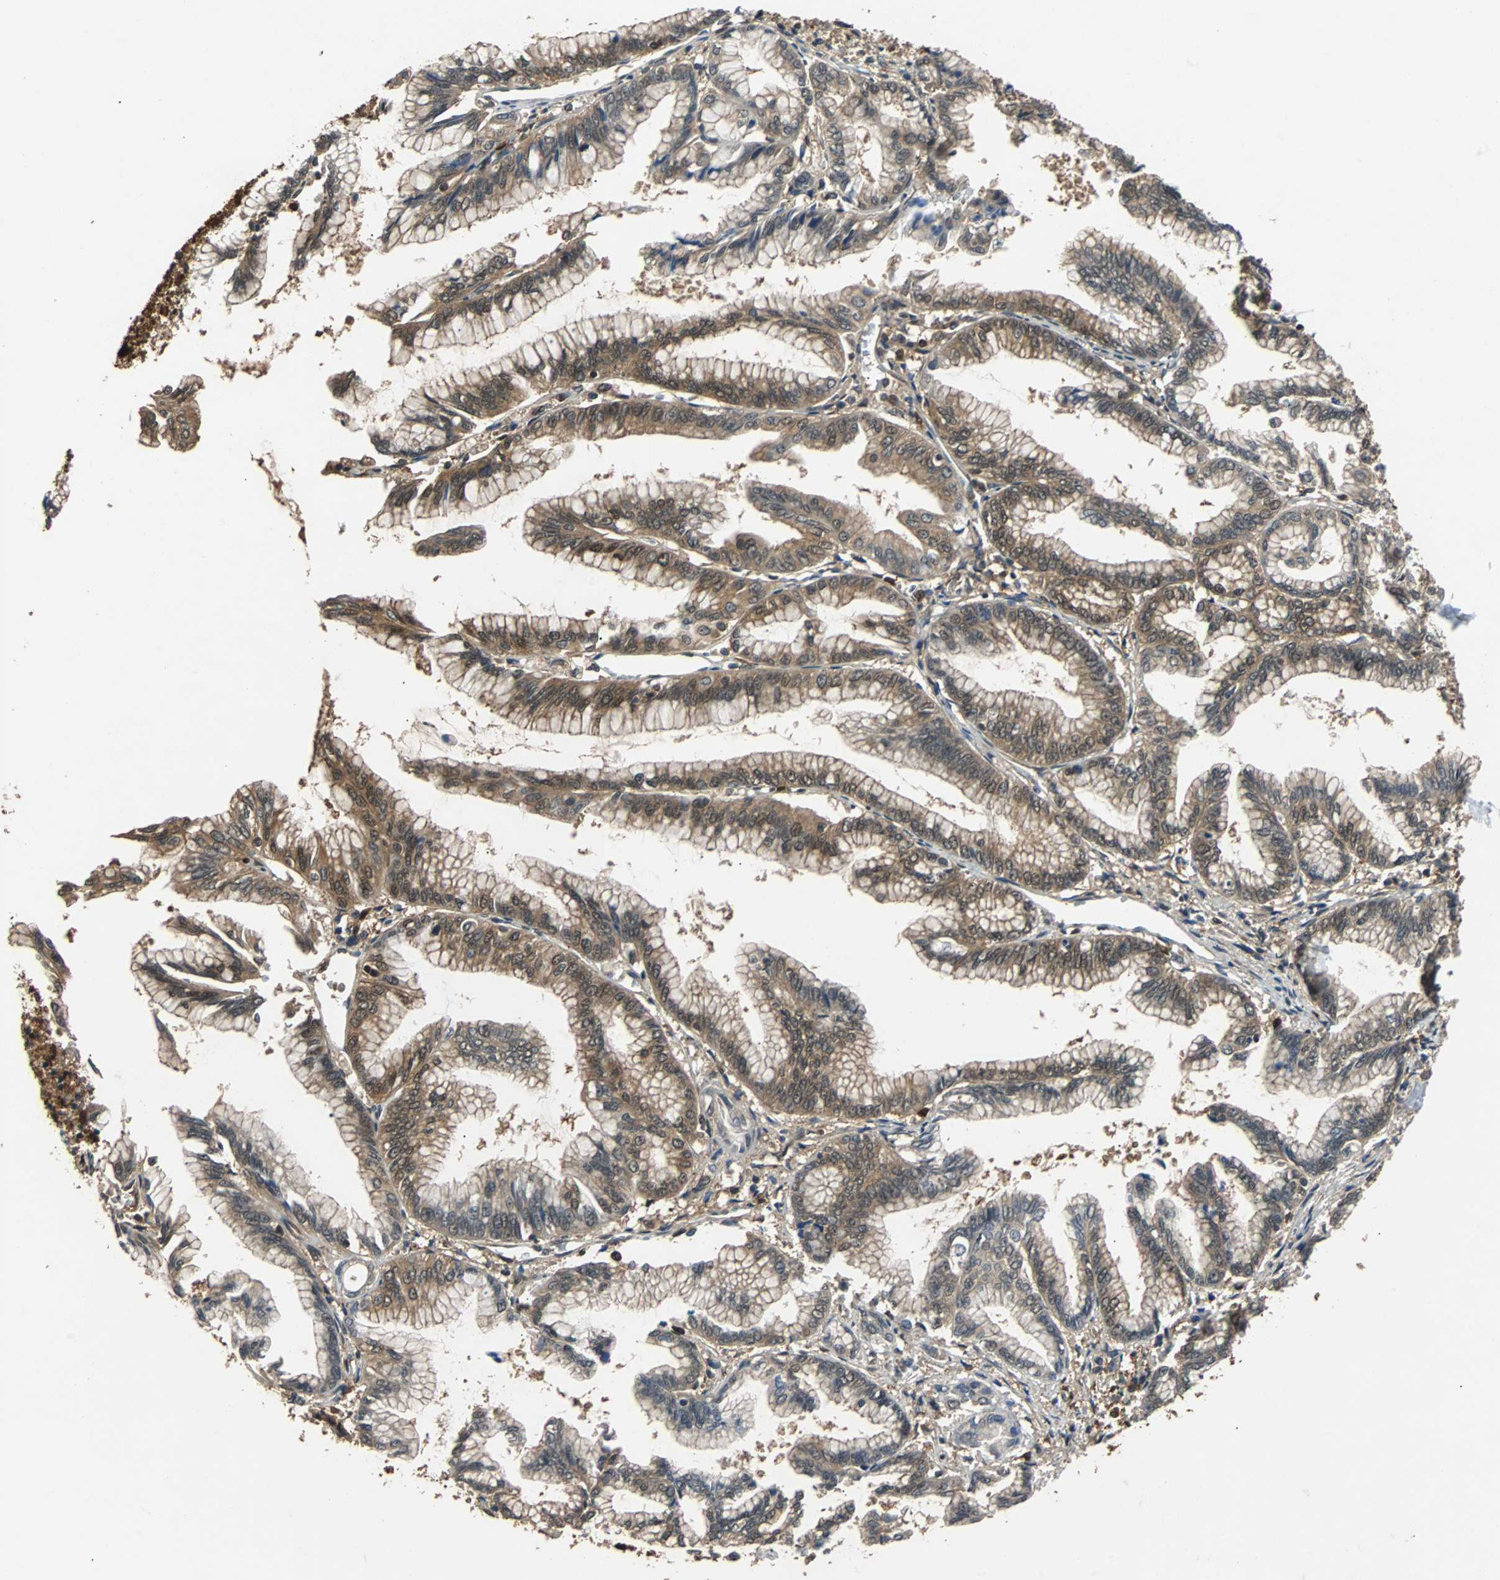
{"staining": {"intensity": "weak", "quantity": ">75%", "location": "cytoplasmic/membranous"}, "tissue": "pancreatic cancer", "cell_type": "Tumor cells", "image_type": "cancer", "snomed": [{"axis": "morphology", "description": "Adenocarcinoma, NOS"}, {"axis": "topography", "description": "Pancreas"}], "caption": "A histopathology image of adenocarcinoma (pancreatic) stained for a protein displays weak cytoplasmic/membranous brown staining in tumor cells.", "gene": "PRDX6", "patient": {"sex": "female", "age": 64}}